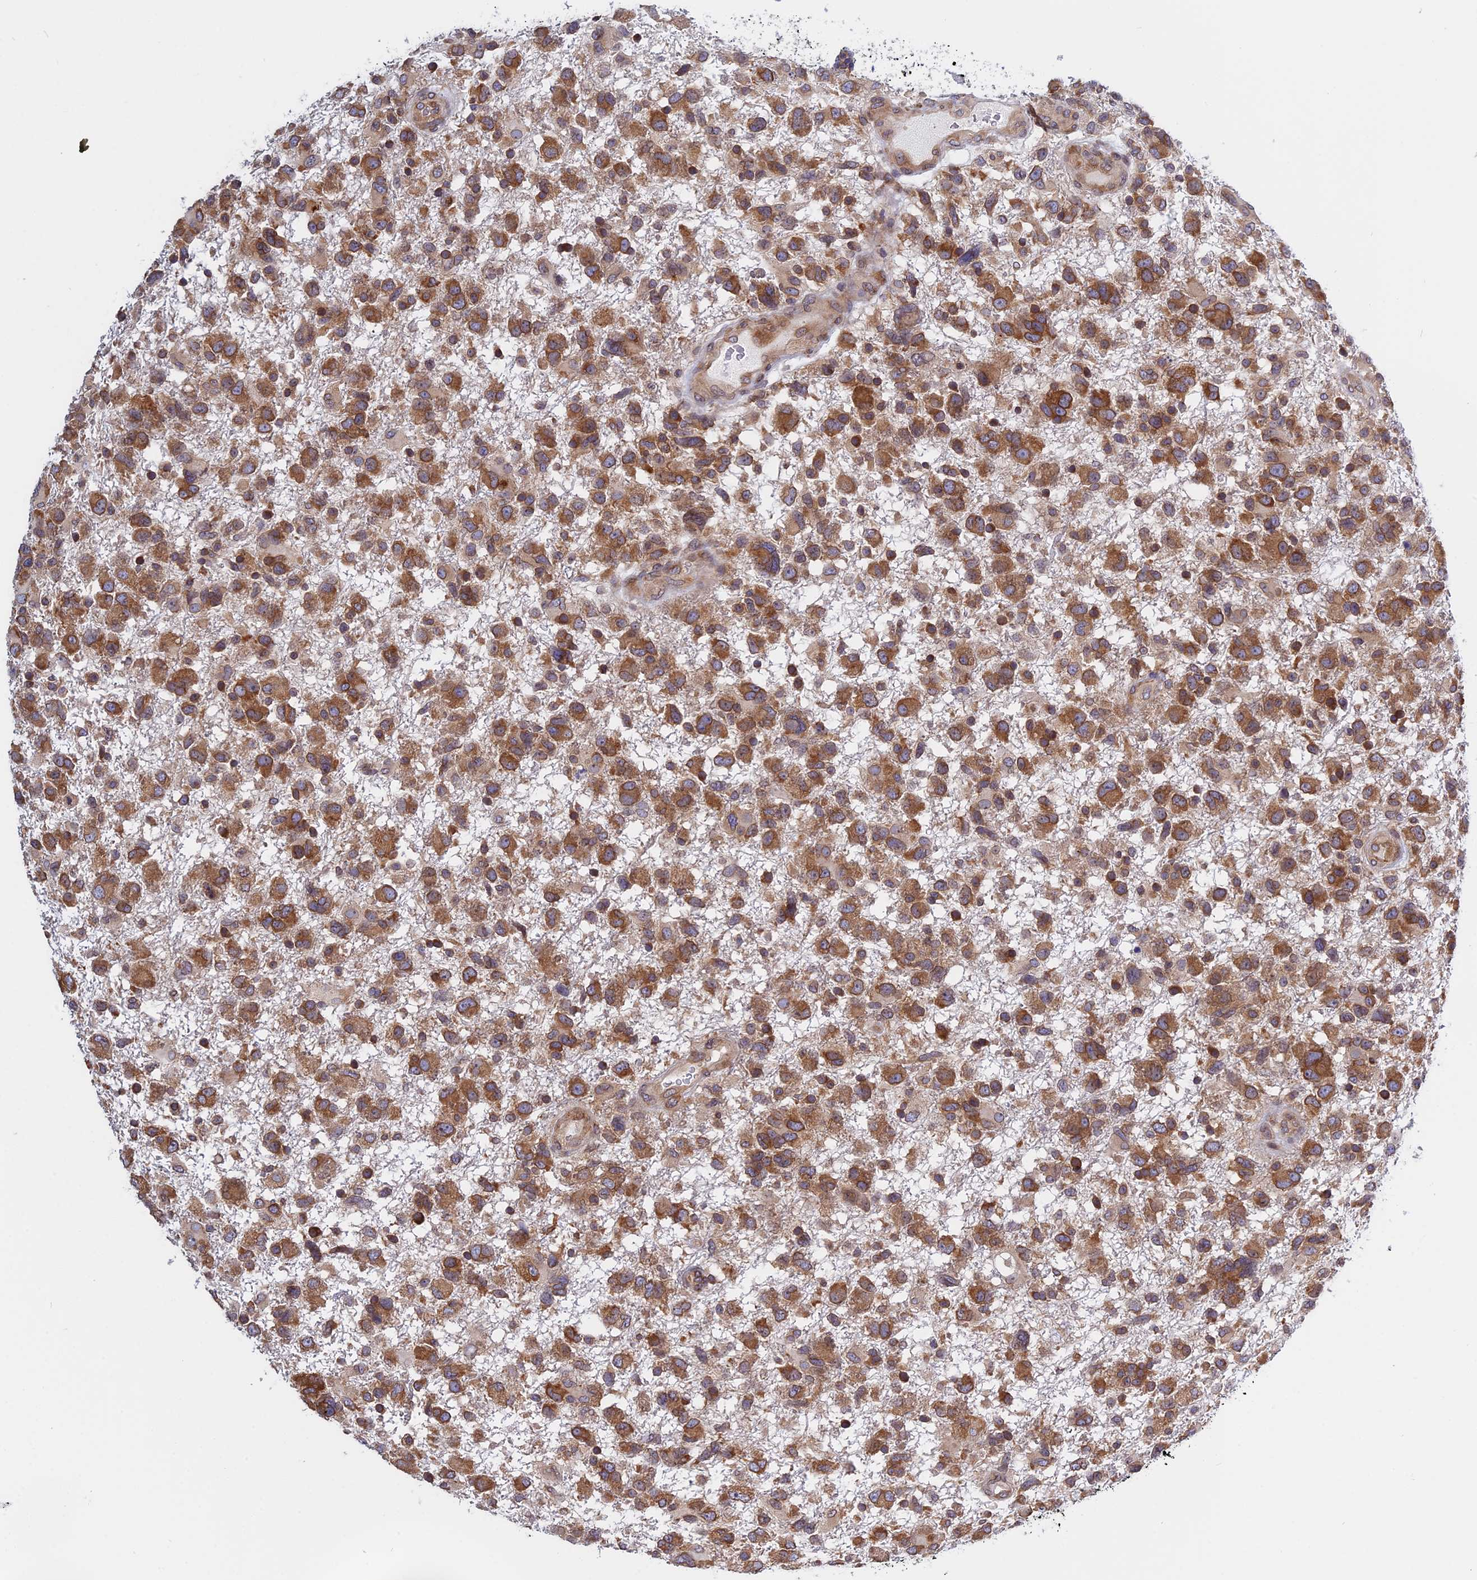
{"staining": {"intensity": "moderate", "quantity": ">75%", "location": "cytoplasmic/membranous"}, "tissue": "glioma", "cell_type": "Tumor cells", "image_type": "cancer", "snomed": [{"axis": "morphology", "description": "Glioma, malignant, High grade"}, {"axis": "topography", "description": "Brain"}], "caption": "Protein staining reveals moderate cytoplasmic/membranous positivity in approximately >75% of tumor cells in malignant glioma (high-grade).", "gene": "NAA10", "patient": {"sex": "male", "age": 61}}